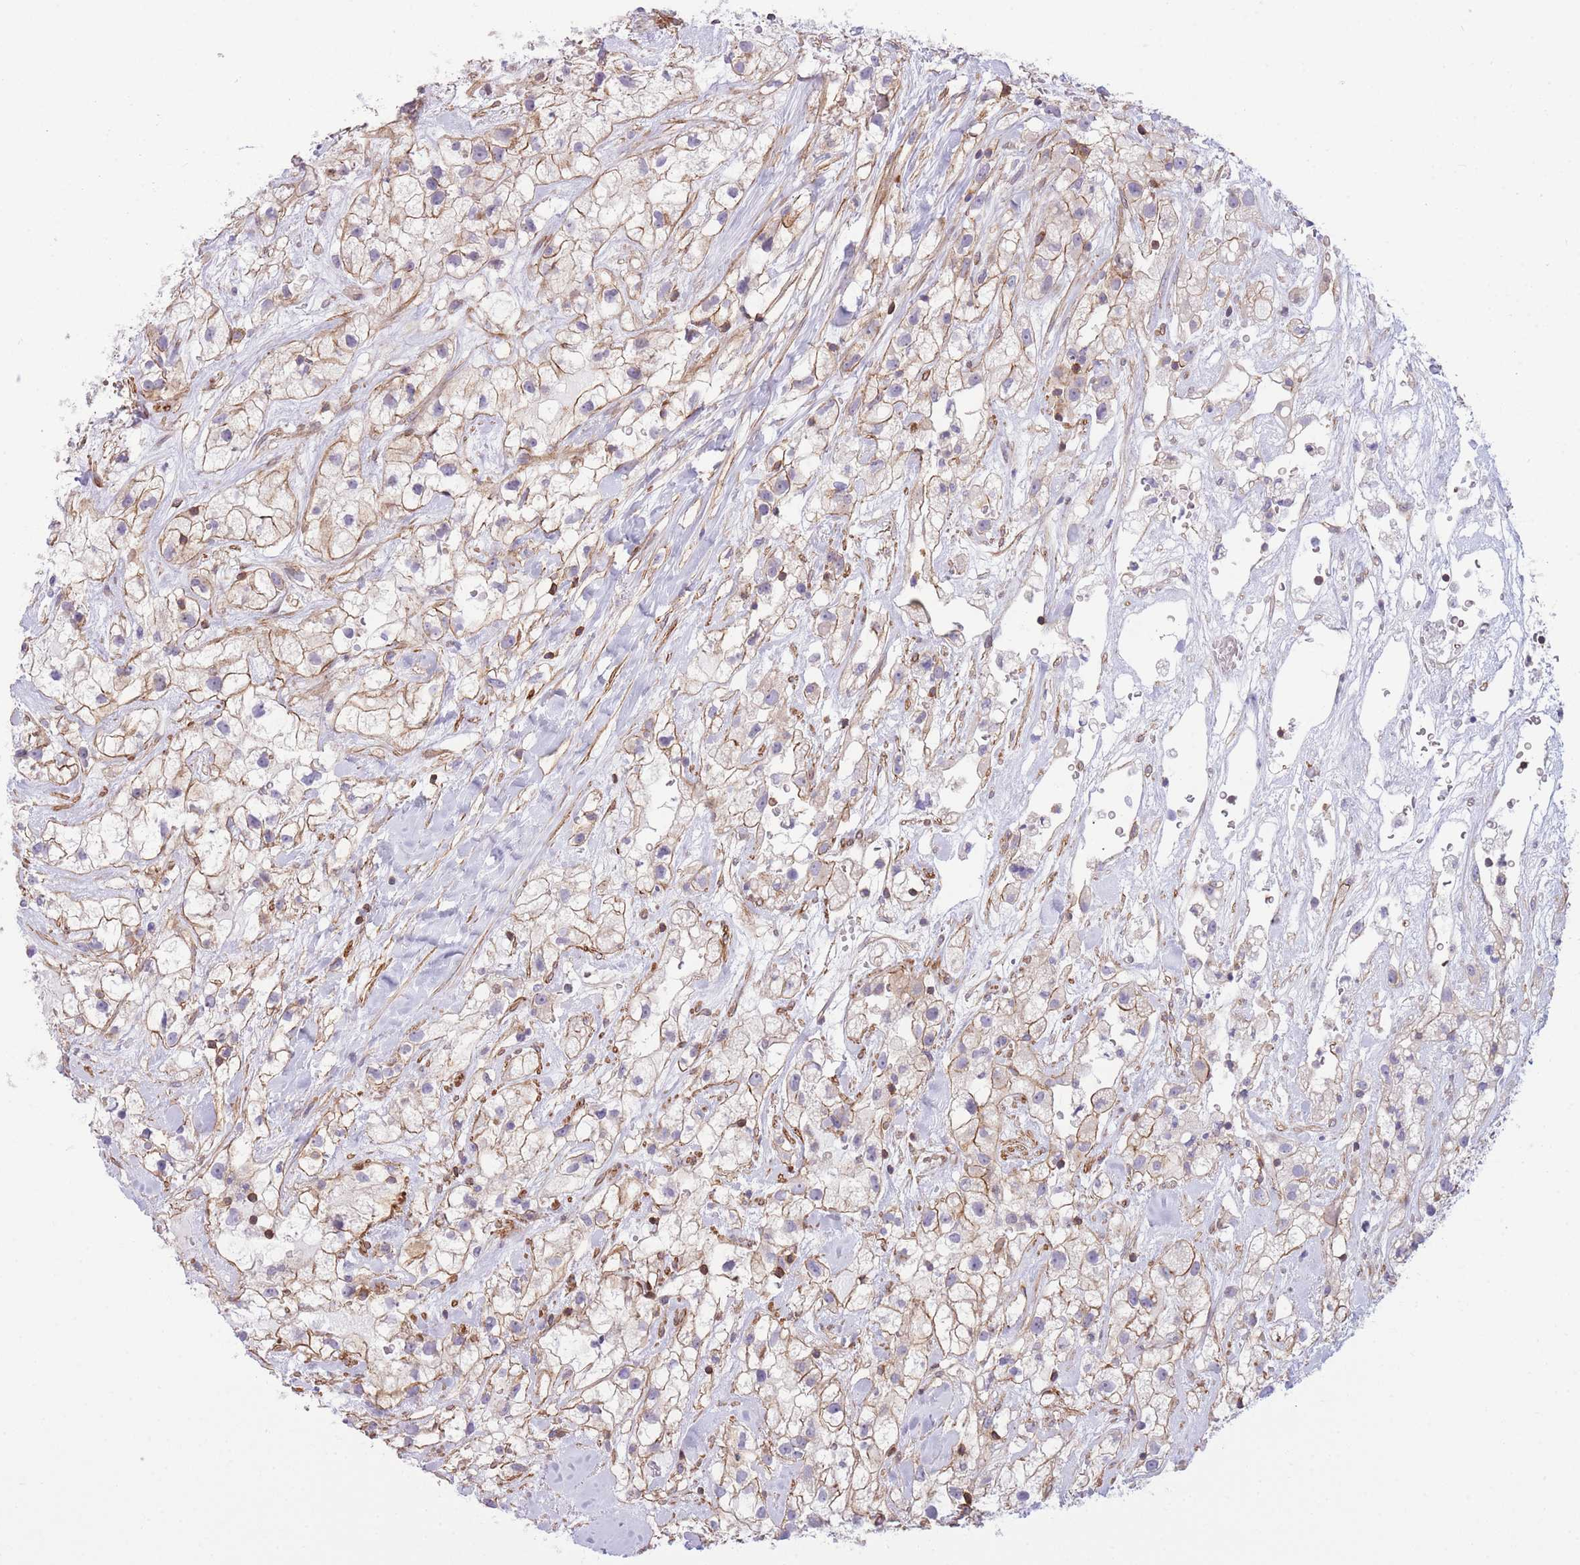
{"staining": {"intensity": "moderate", "quantity": "25%-75%", "location": "cytoplasmic/membranous"}, "tissue": "renal cancer", "cell_type": "Tumor cells", "image_type": "cancer", "snomed": [{"axis": "morphology", "description": "Adenocarcinoma, NOS"}, {"axis": "topography", "description": "Kidney"}], "caption": "Protein expression by immunohistochemistry exhibits moderate cytoplasmic/membranous positivity in approximately 25%-75% of tumor cells in renal cancer.", "gene": "CDC25B", "patient": {"sex": "male", "age": 59}}